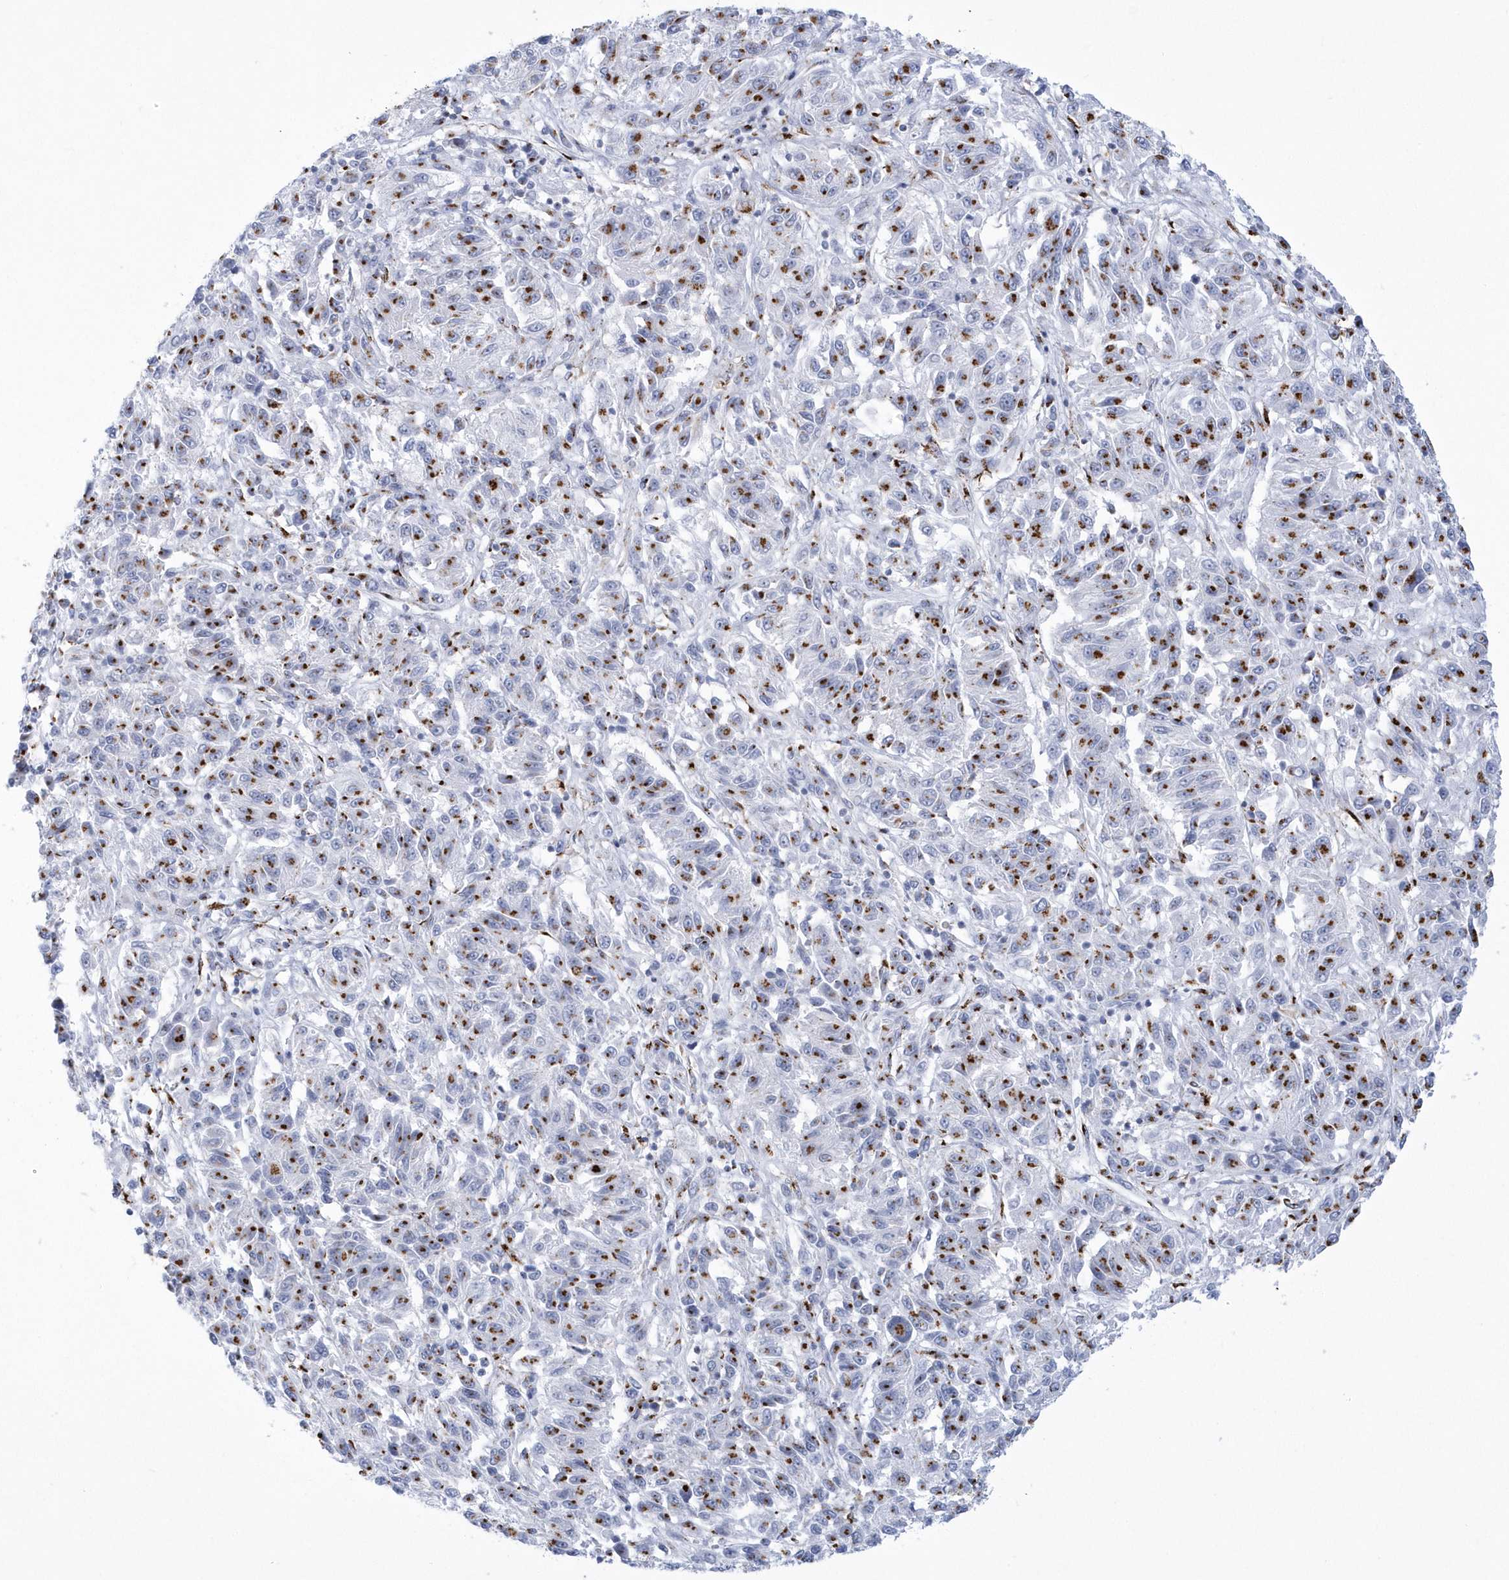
{"staining": {"intensity": "moderate", "quantity": "25%-75%", "location": "cytoplasmic/membranous"}, "tissue": "melanoma", "cell_type": "Tumor cells", "image_type": "cancer", "snomed": [{"axis": "morphology", "description": "Malignant melanoma, Metastatic site"}, {"axis": "topography", "description": "Lung"}], "caption": "The immunohistochemical stain labels moderate cytoplasmic/membranous expression in tumor cells of melanoma tissue.", "gene": "SLX9", "patient": {"sex": "male", "age": 64}}